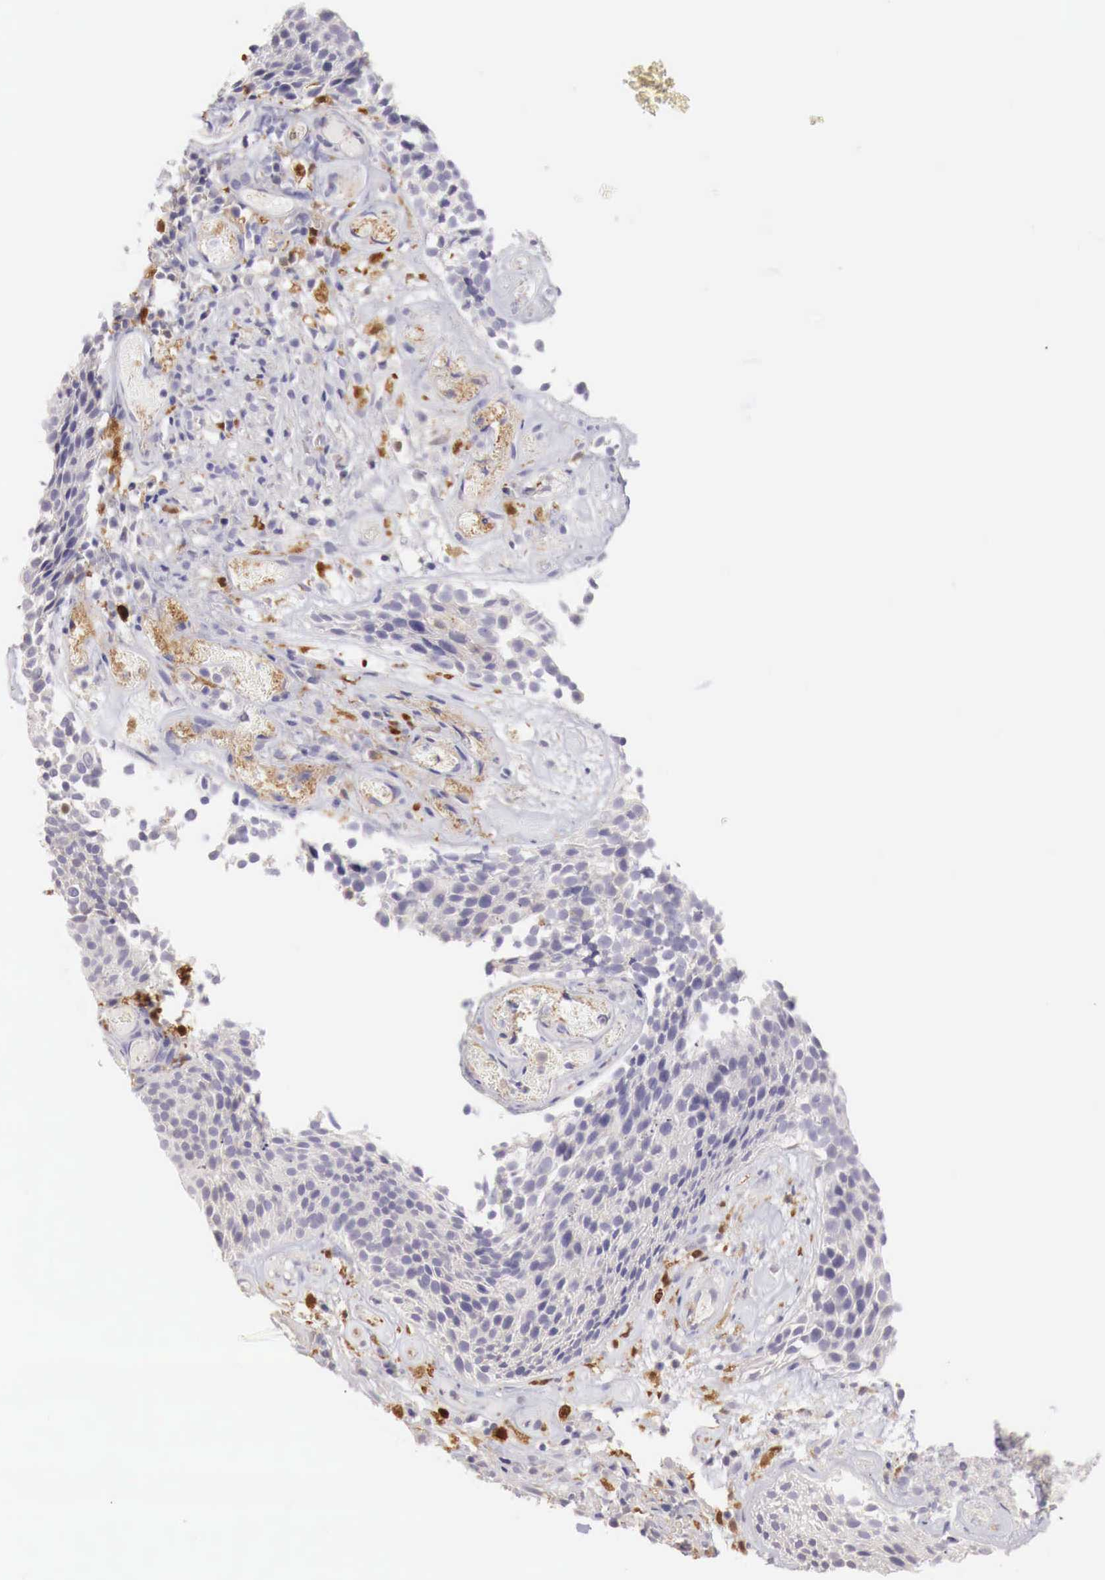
{"staining": {"intensity": "negative", "quantity": "none", "location": "none"}, "tissue": "urothelial cancer", "cell_type": "Tumor cells", "image_type": "cancer", "snomed": [{"axis": "morphology", "description": "Urothelial carcinoma, Low grade"}, {"axis": "topography", "description": "Urinary bladder"}], "caption": "IHC micrograph of neoplastic tissue: human urothelial cancer stained with DAB reveals no significant protein positivity in tumor cells.", "gene": "RENBP", "patient": {"sex": "male", "age": 85}}